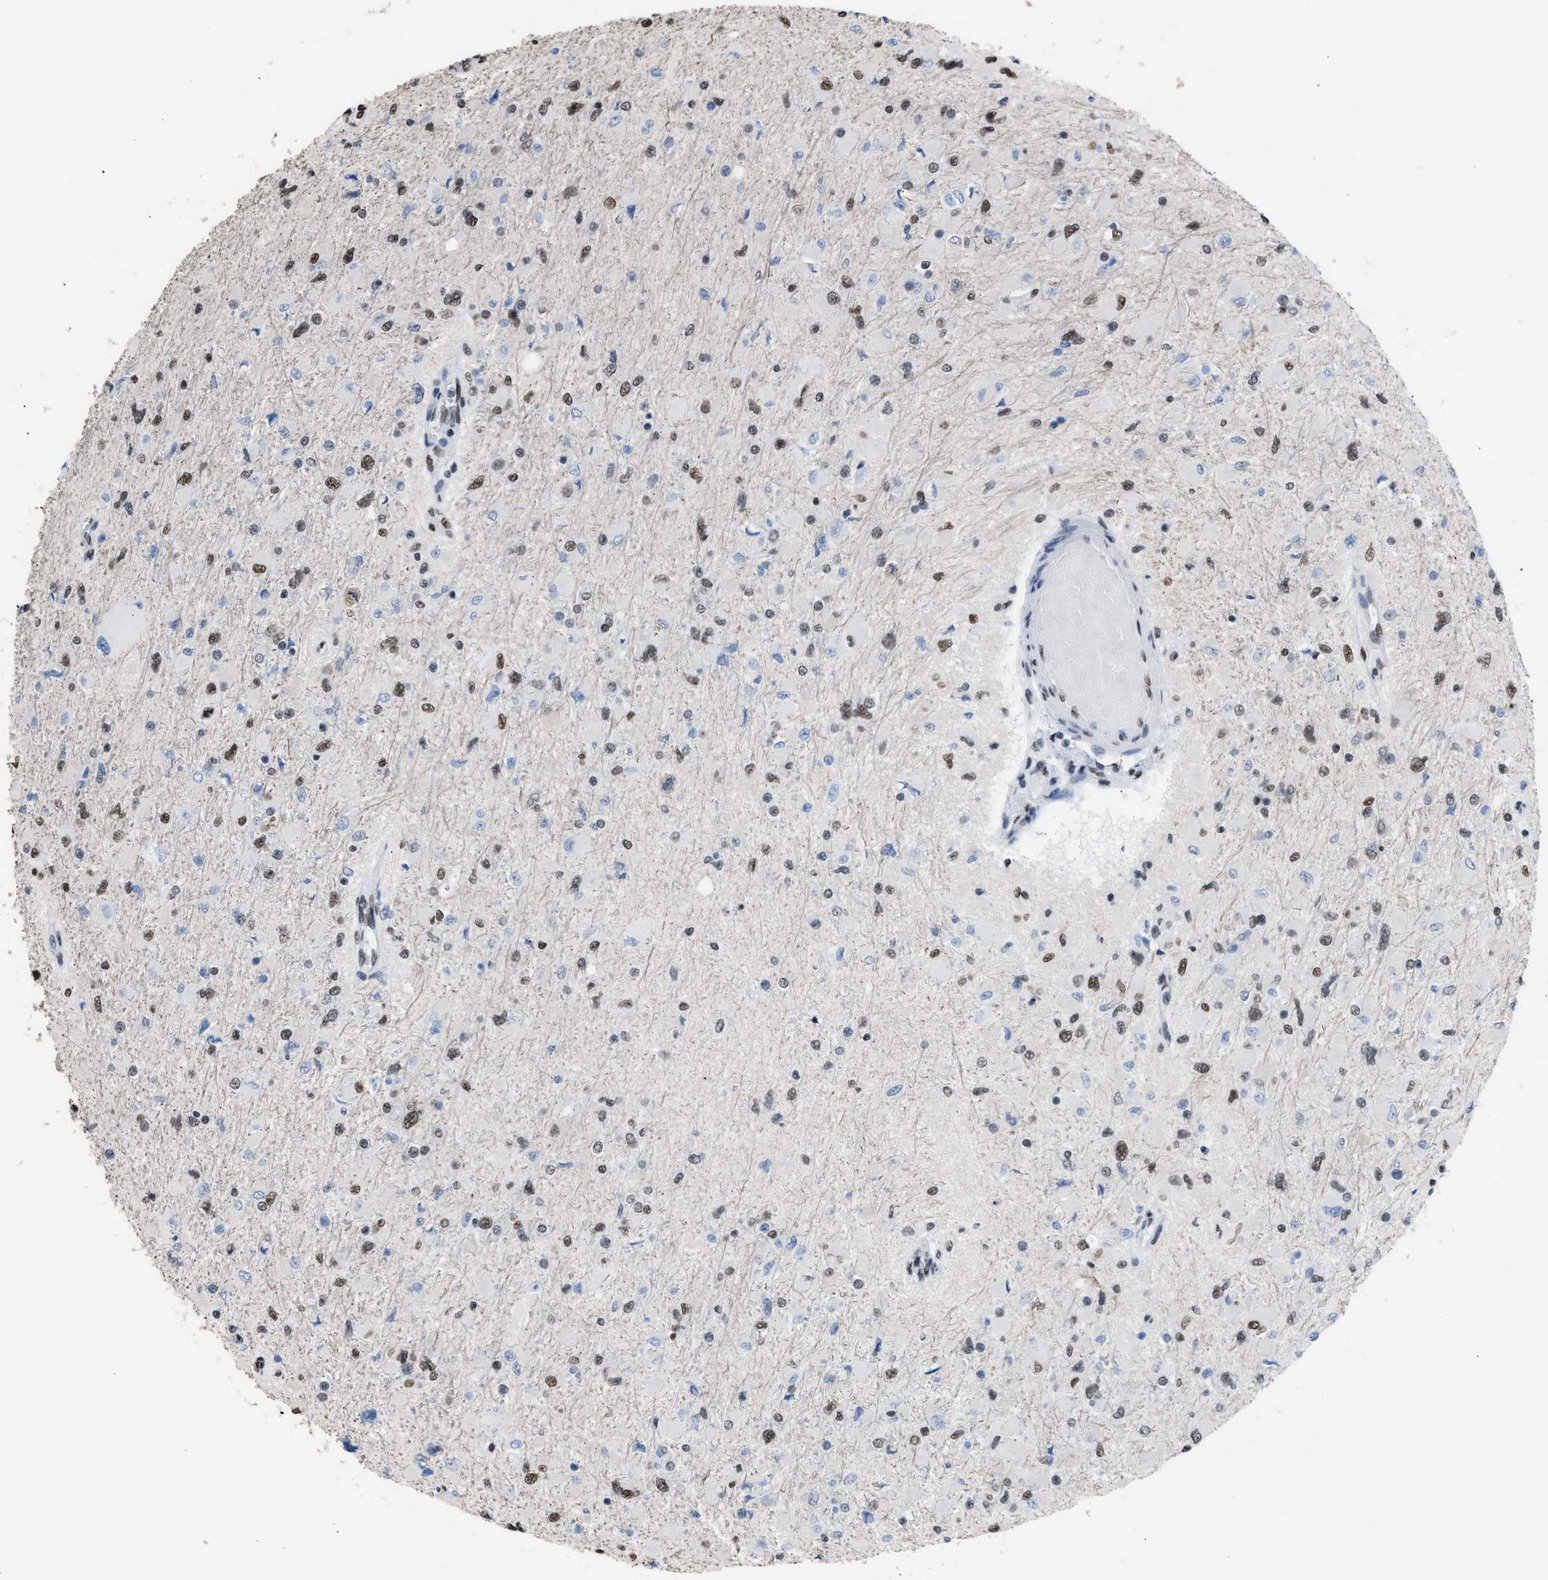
{"staining": {"intensity": "moderate", "quantity": "25%-75%", "location": "nuclear"}, "tissue": "glioma", "cell_type": "Tumor cells", "image_type": "cancer", "snomed": [{"axis": "morphology", "description": "Glioma, malignant, High grade"}, {"axis": "topography", "description": "Cerebral cortex"}], "caption": "Moderate nuclear protein staining is identified in about 25%-75% of tumor cells in malignant glioma (high-grade).", "gene": "CCAR2", "patient": {"sex": "female", "age": 36}}